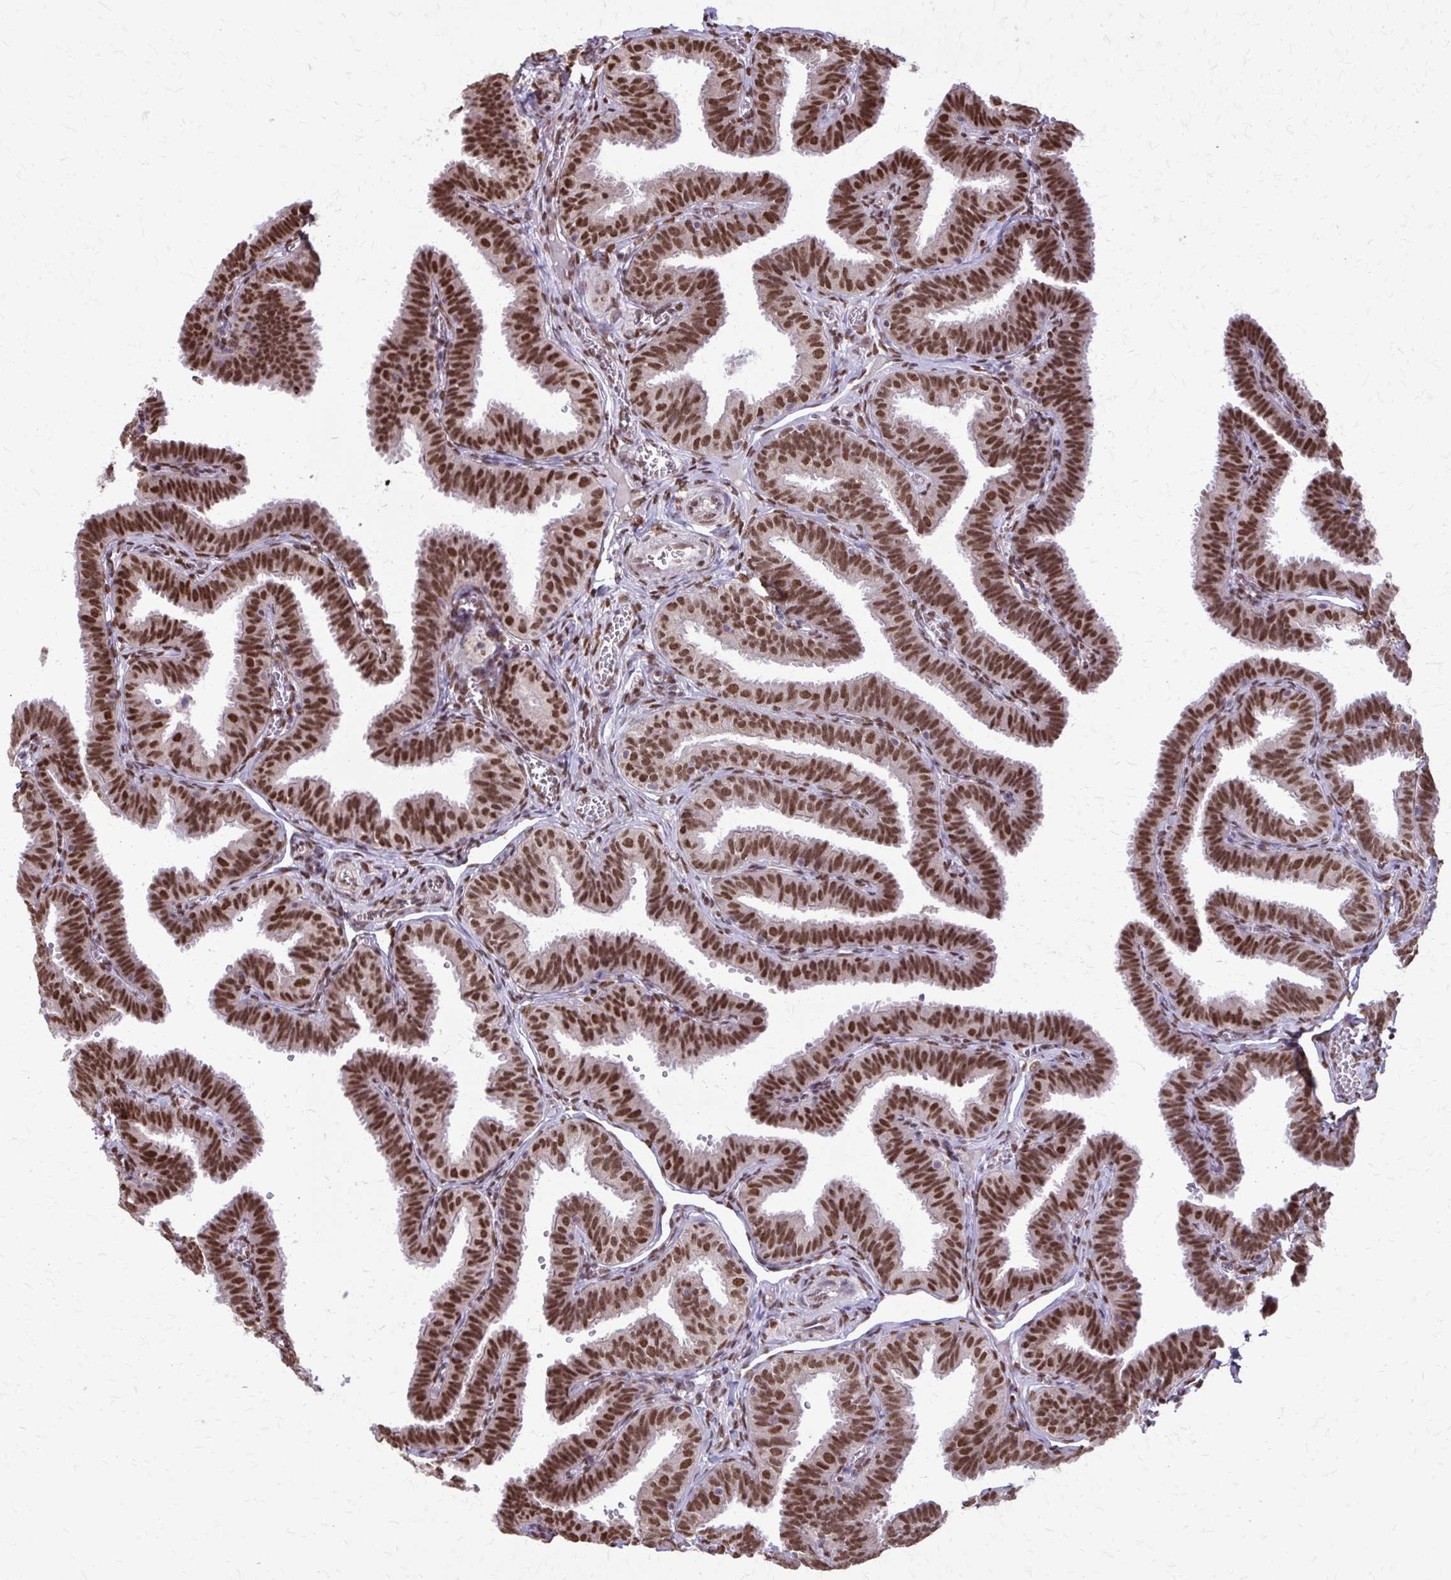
{"staining": {"intensity": "strong", "quantity": ">75%", "location": "nuclear"}, "tissue": "fallopian tube", "cell_type": "Glandular cells", "image_type": "normal", "snomed": [{"axis": "morphology", "description": "Normal tissue, NOS"}, {"axis": "topography", "description": "Fallopian tube"}], "caption": "Glandular cells display strong nuclear expression in approximately >75% of cells in benign fallopian tube.", "gene": "TTF1", "patient": {"sex": "female", "age": 25}}